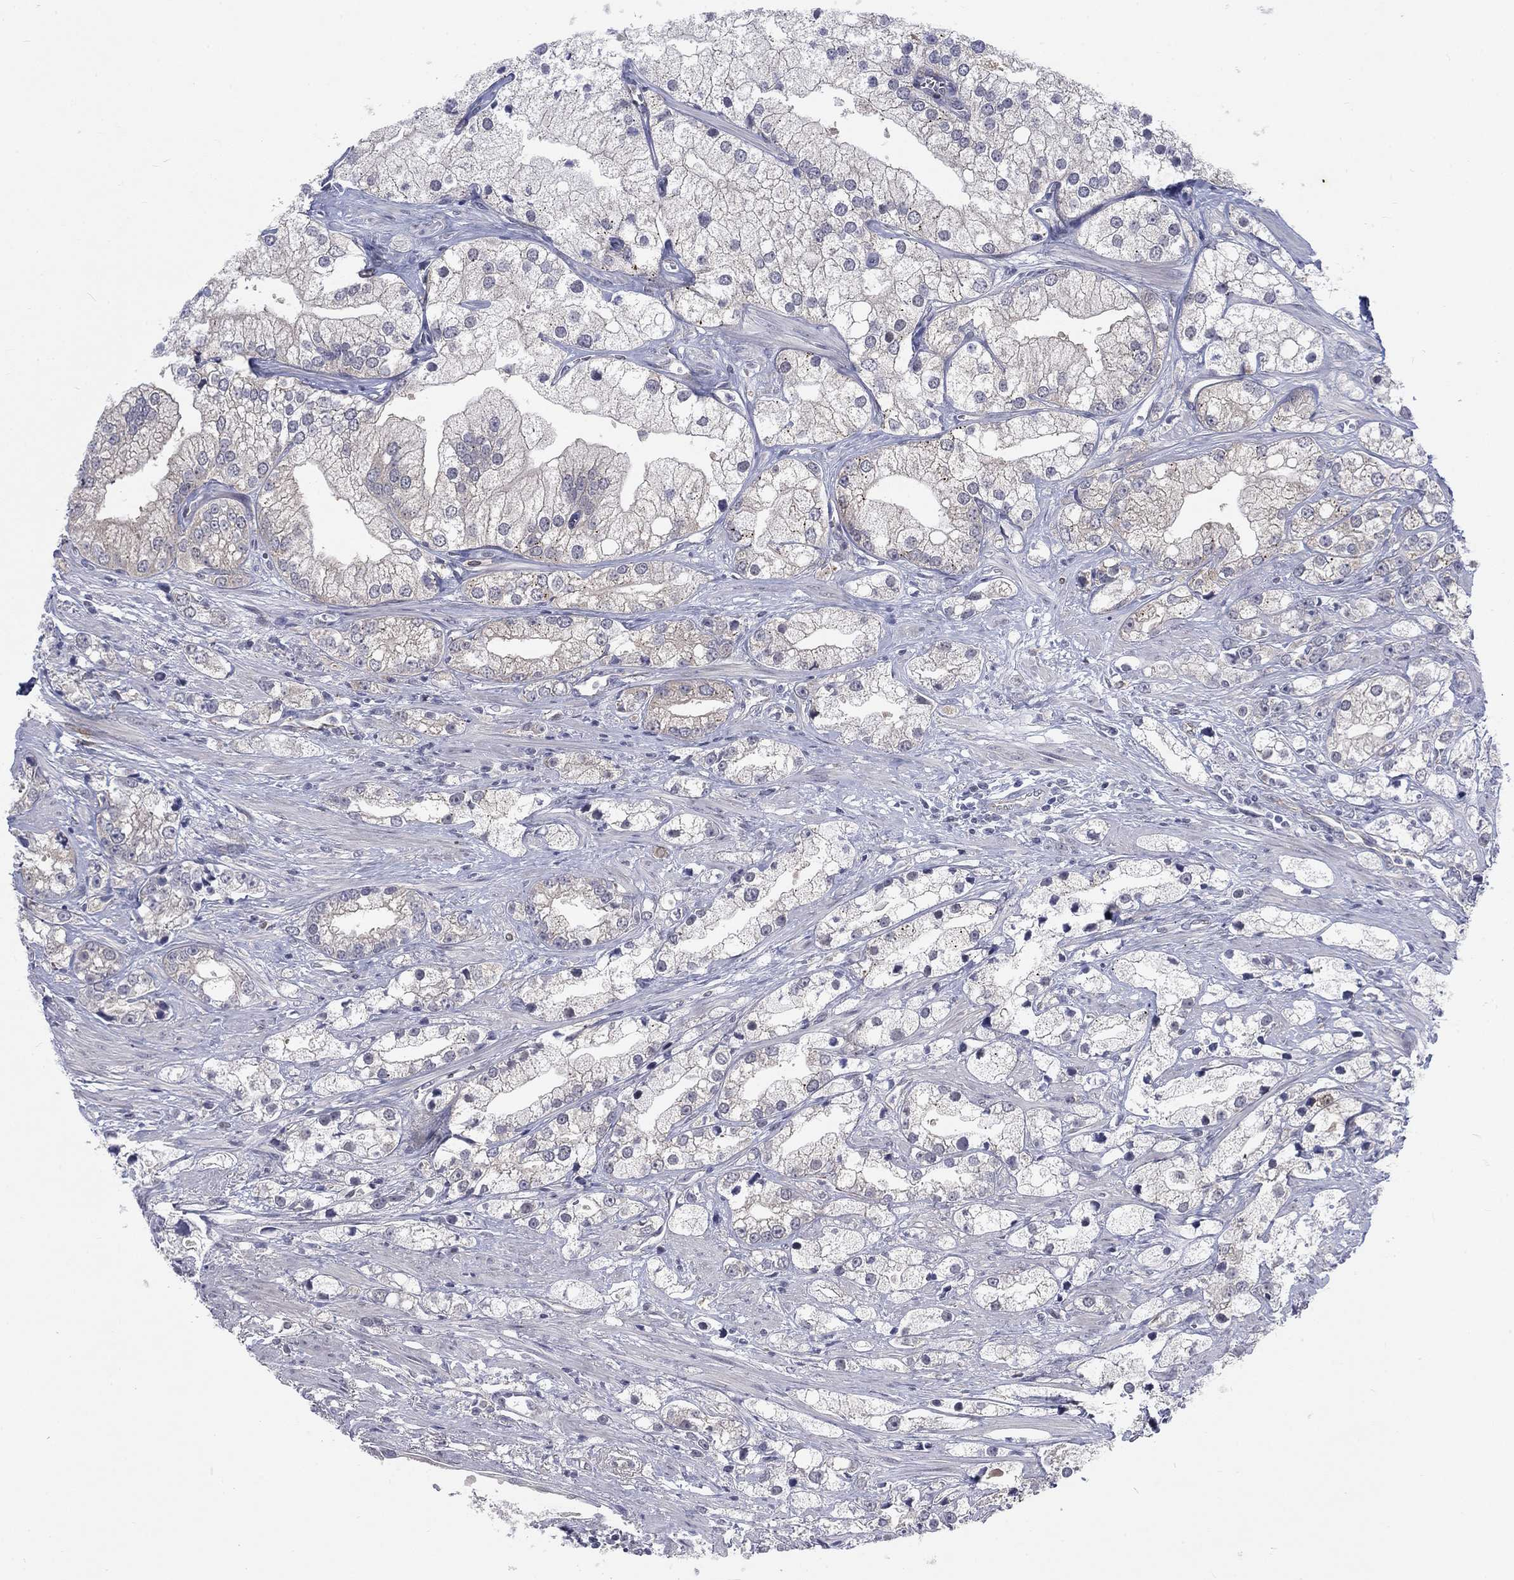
{"staining": {"intensity": "negative", "quantity": "none", "location": "none"}, "tissue": "prostate cancer", "cell_type": "Tumor cells", "image_type": "cancer", "snomed": [{"axis": "morphology", "description": "Adenocarcinoma, NOS"}, {"axis": "topography", "description": "Prostate and seminal vesicle, NOS"}, {"axis": "topography", "description": "Prostate"}], "caption": "Immunohistochemical staining of human prostate cancer (adenocarcinoma) reveals no significant positivity in tumor cells.", "gene": "PHKA1", "patient": {"sex": "male", "age": 79}}